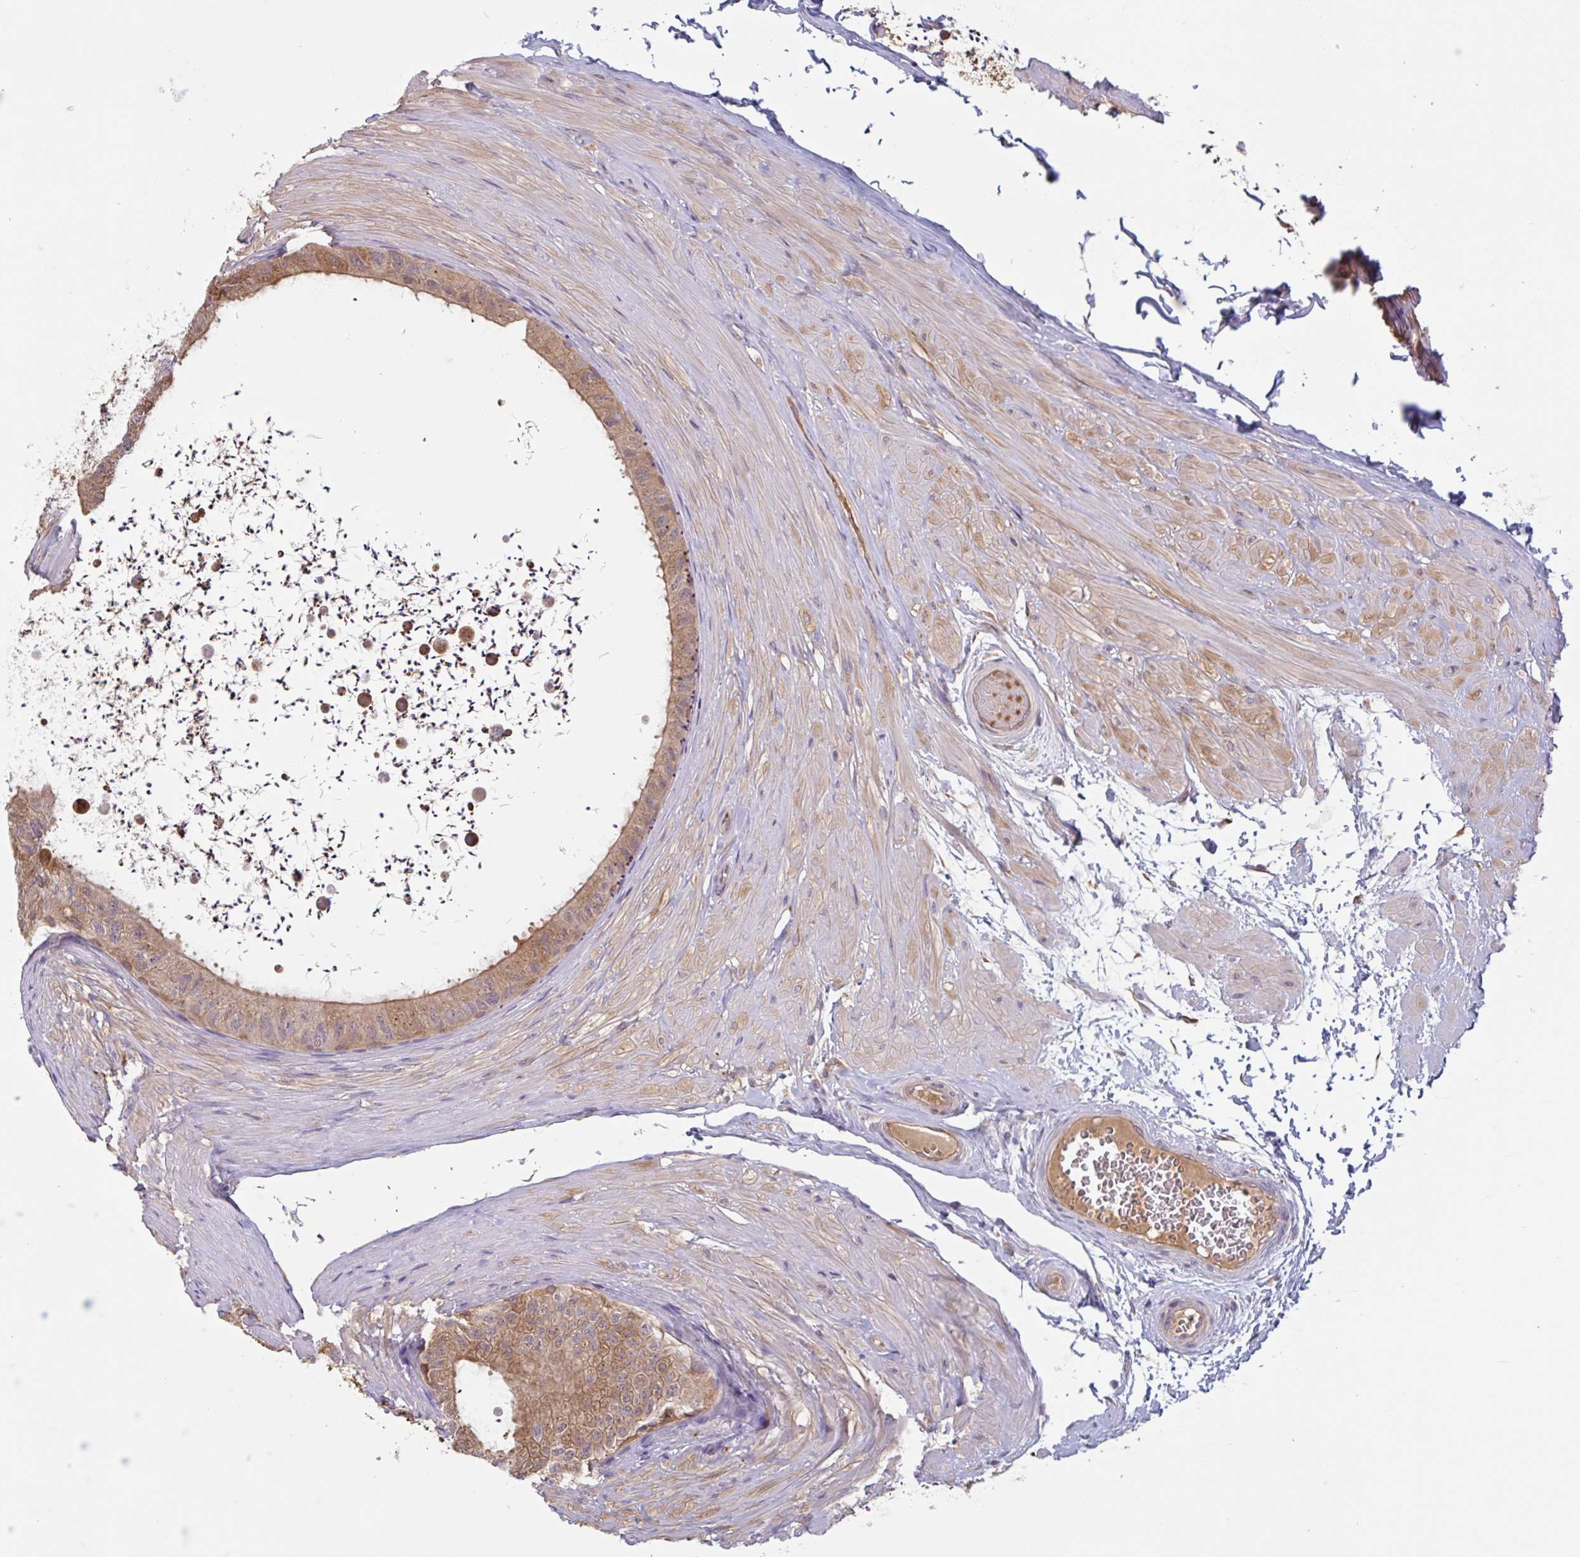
{"staining": {"intensity": "moderate", "quantity": ">75%", "location": "cytoplasmic/membranous"}, "tissue": "epididymis", "cell_type": "Glandular cells", "image_type": "normal", "snomed": [{"axis": "morphology", "description": "Normal tissue, NOS"}, {"axis": "topography", "description": "Epididymis"}, {"axis": "topography", "description": "Peripheral nerve tissue"}], "caption": "Immunohistochemical staining of benign epididymis reveals medium levels of moderate cytoplasmic/membranous expression in about >75% of glandular cells. The staining was performed using DAB (3,3'-diaminobenzidine), with brown indicating positive protein expression. Nuclei are stained blue with hematoxylin.", "gene": "OTOP2", "patient": {"sex": "male", "age": 32}}